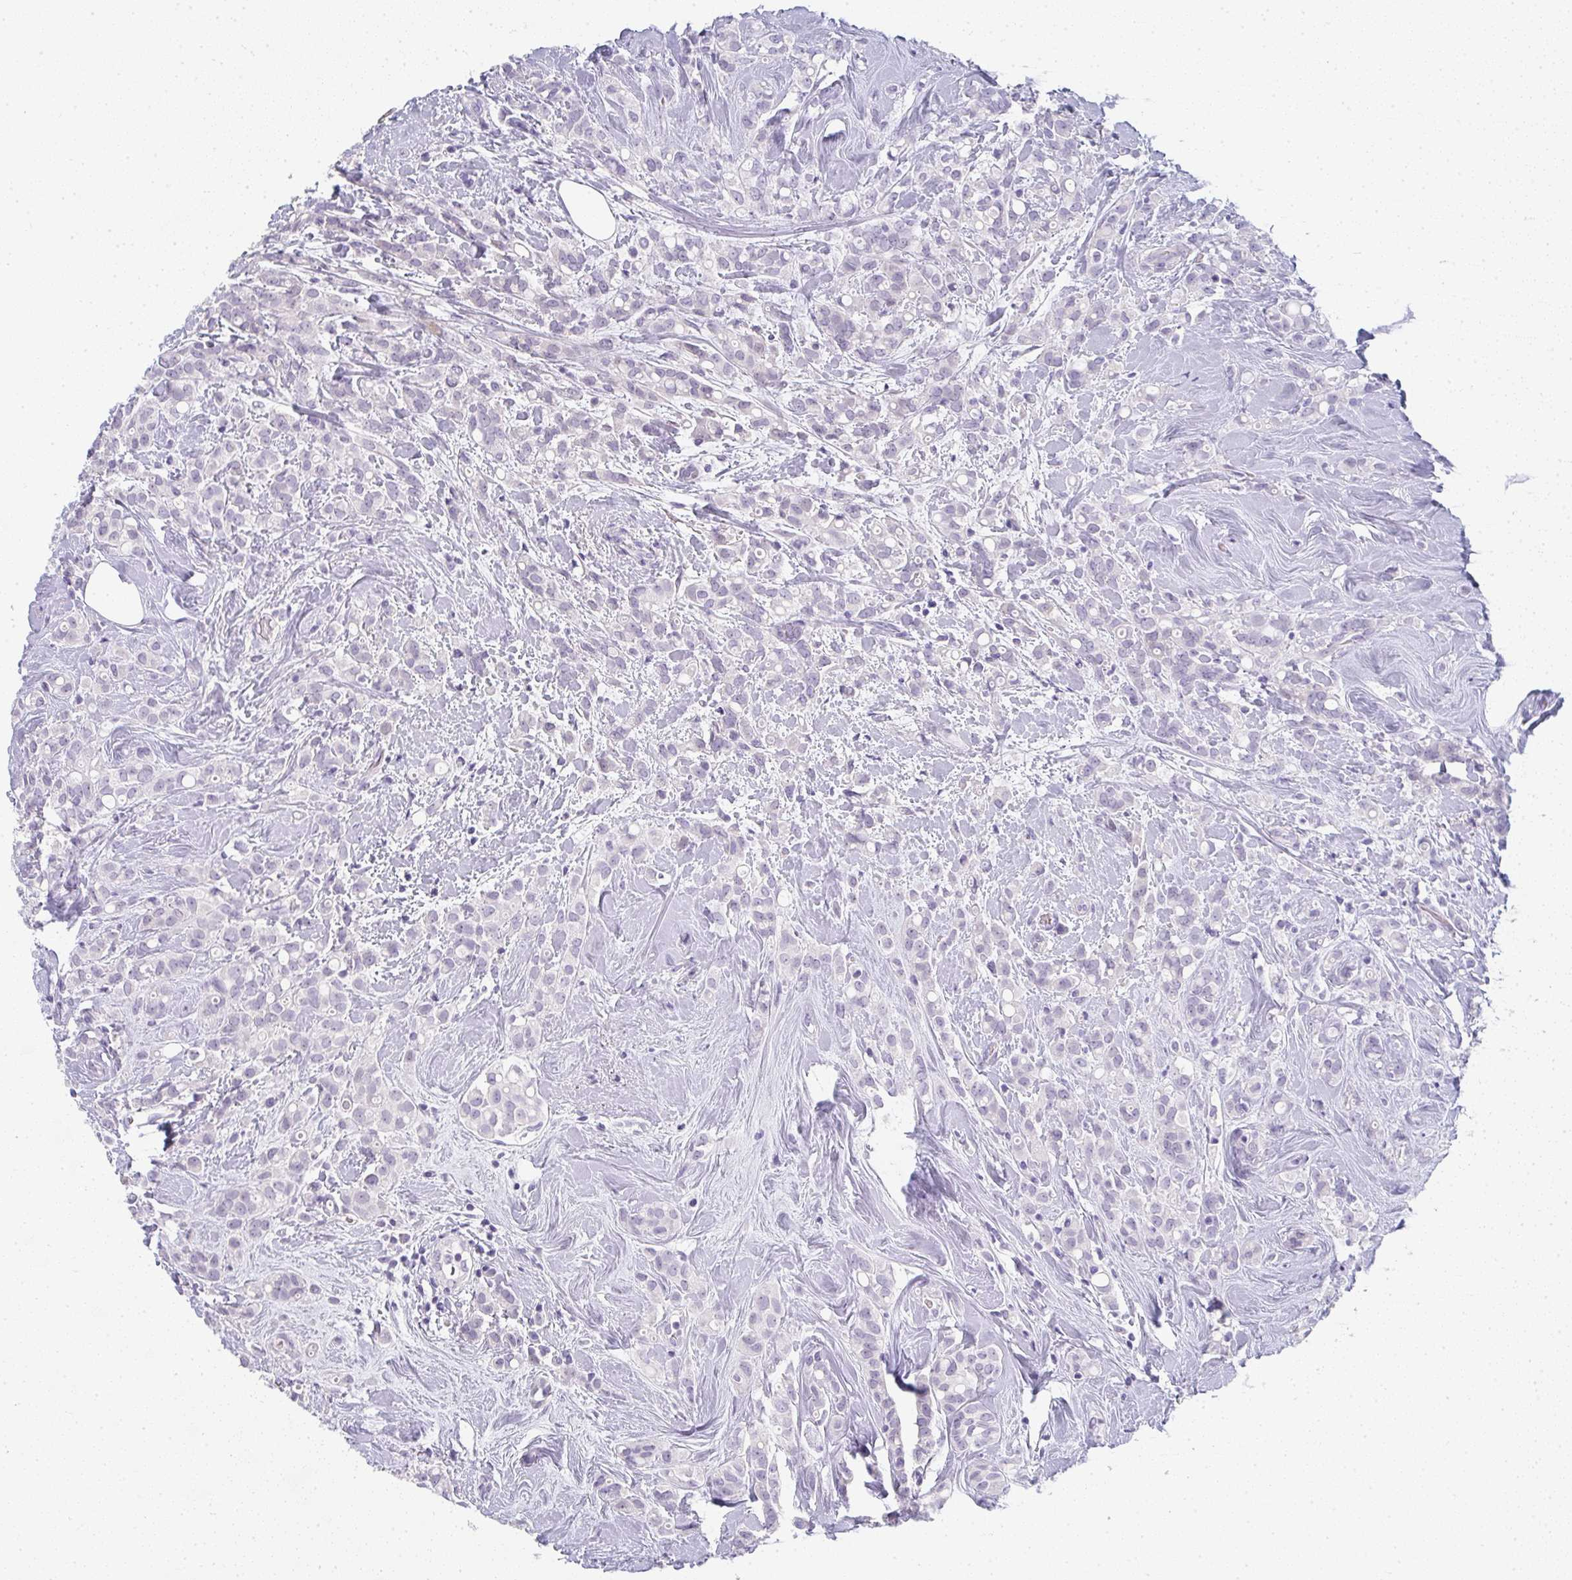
{"staining": {"intensity": "negative", "quantity": "none", "location": "none"}, "tissue": "breast cancer", "cell_type": "Tumor cells", "image_type": "cancer", "snomed": [{"axis": "morphology", "description": "Lobular carcinoma"}, {"axis": "topography", "description": "Breast"}], "caption": "Immunohistochemistry histopathology image of human breast cancer stained for a protein (brown), which reveals no positivity in tumor cells.", "gene": "NEU2", "patient": {"sex": "female", "age": 68}}